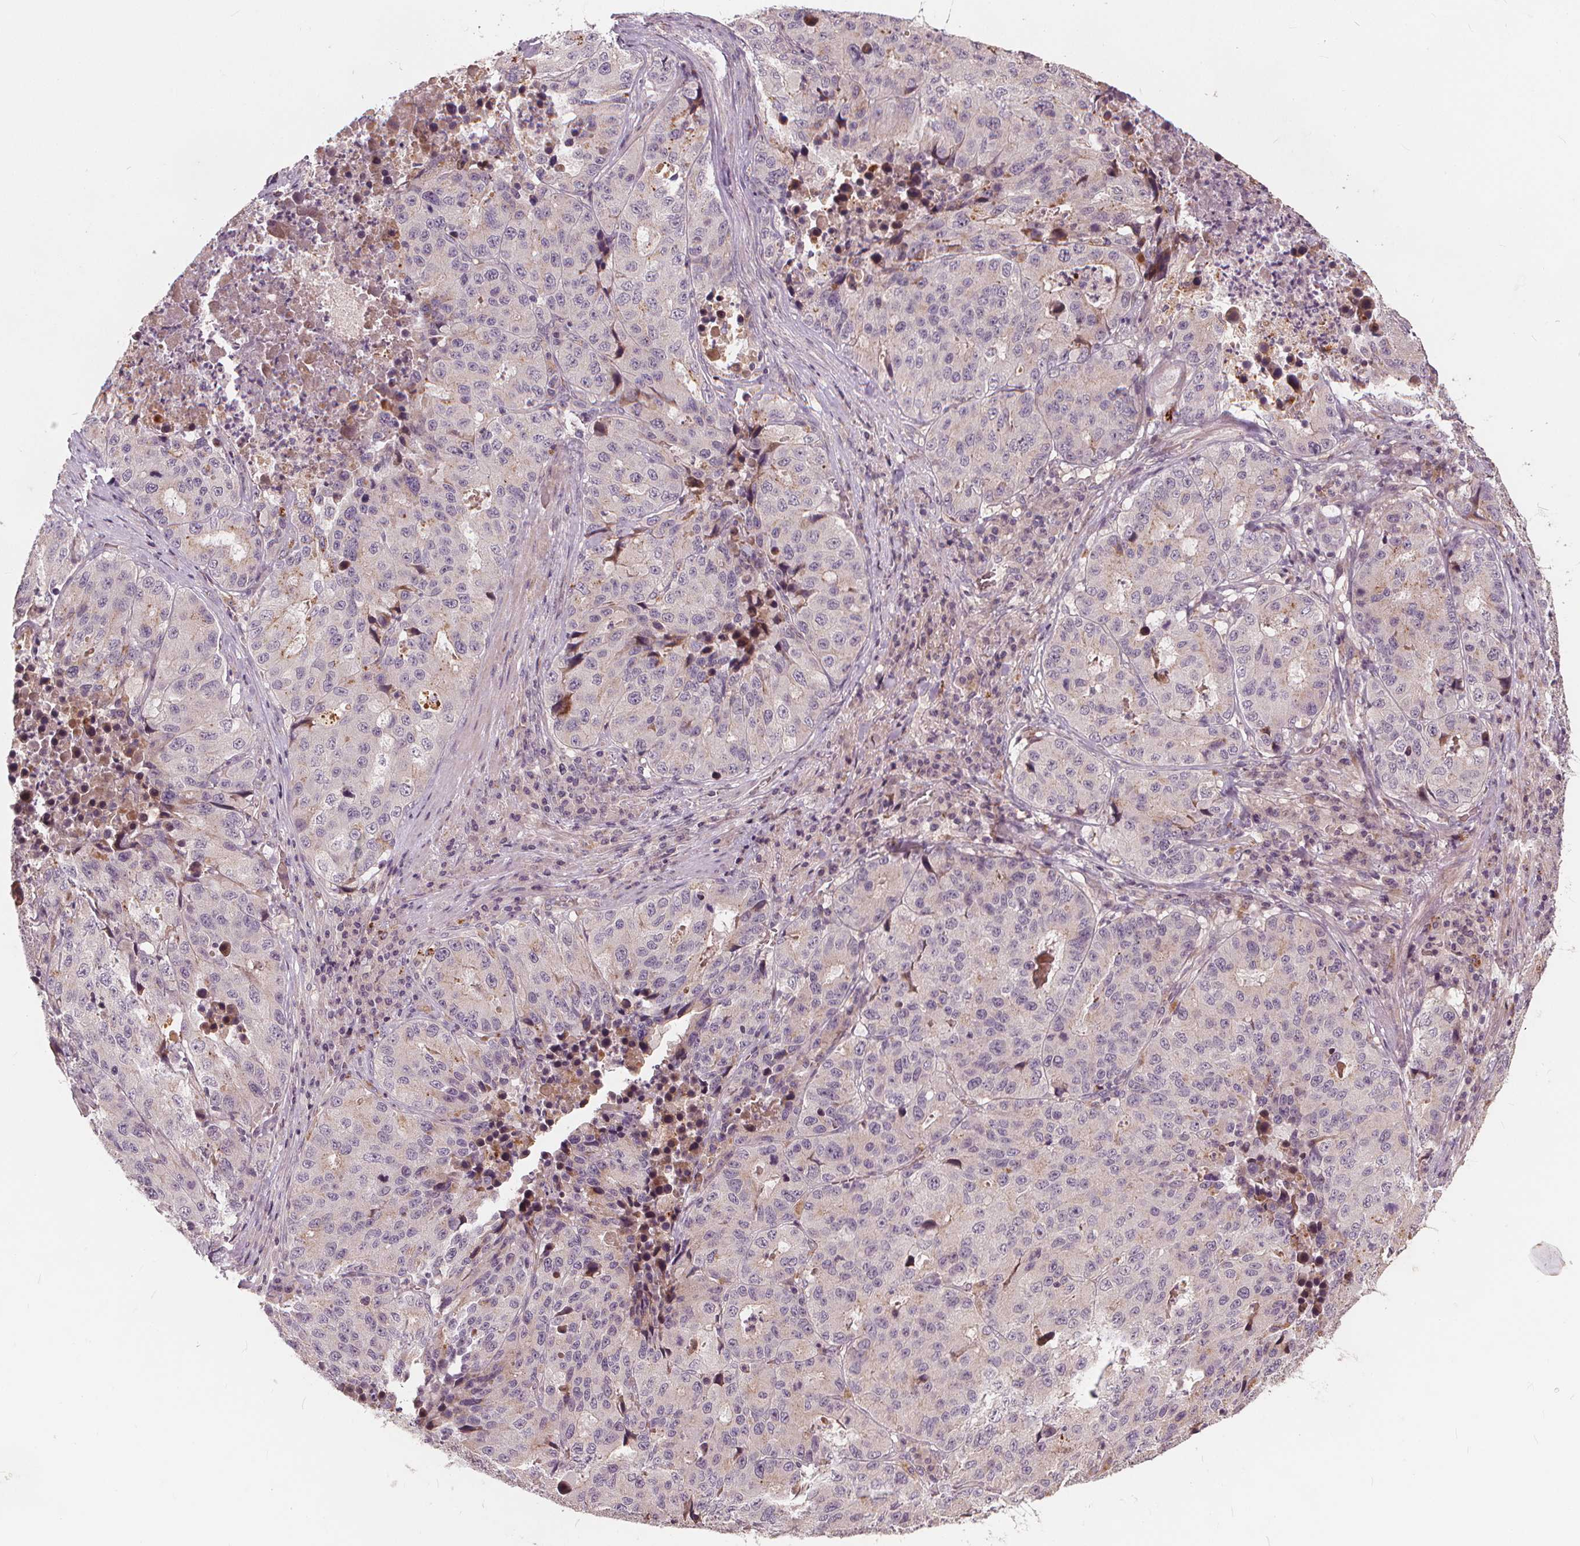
{"staining": {"intensity": "negative", "quantity": "none", "location": "none"}, "tissue": "stomach cancer", "cell_type": "Tumor cells", "image_type": "cancer", "snomed": [{"axis": "morphology", "description": "Adenocarcinoma, NOS"}, {"axis": "topography", "description": "Stomach"}], "caption": "This is a photomicrograph of IHC staining of stomach adenocarcinoma, which shows no expression in tumor cells.", "gene": "IPO13", "patient": {"sex": "male", "age": 71}}